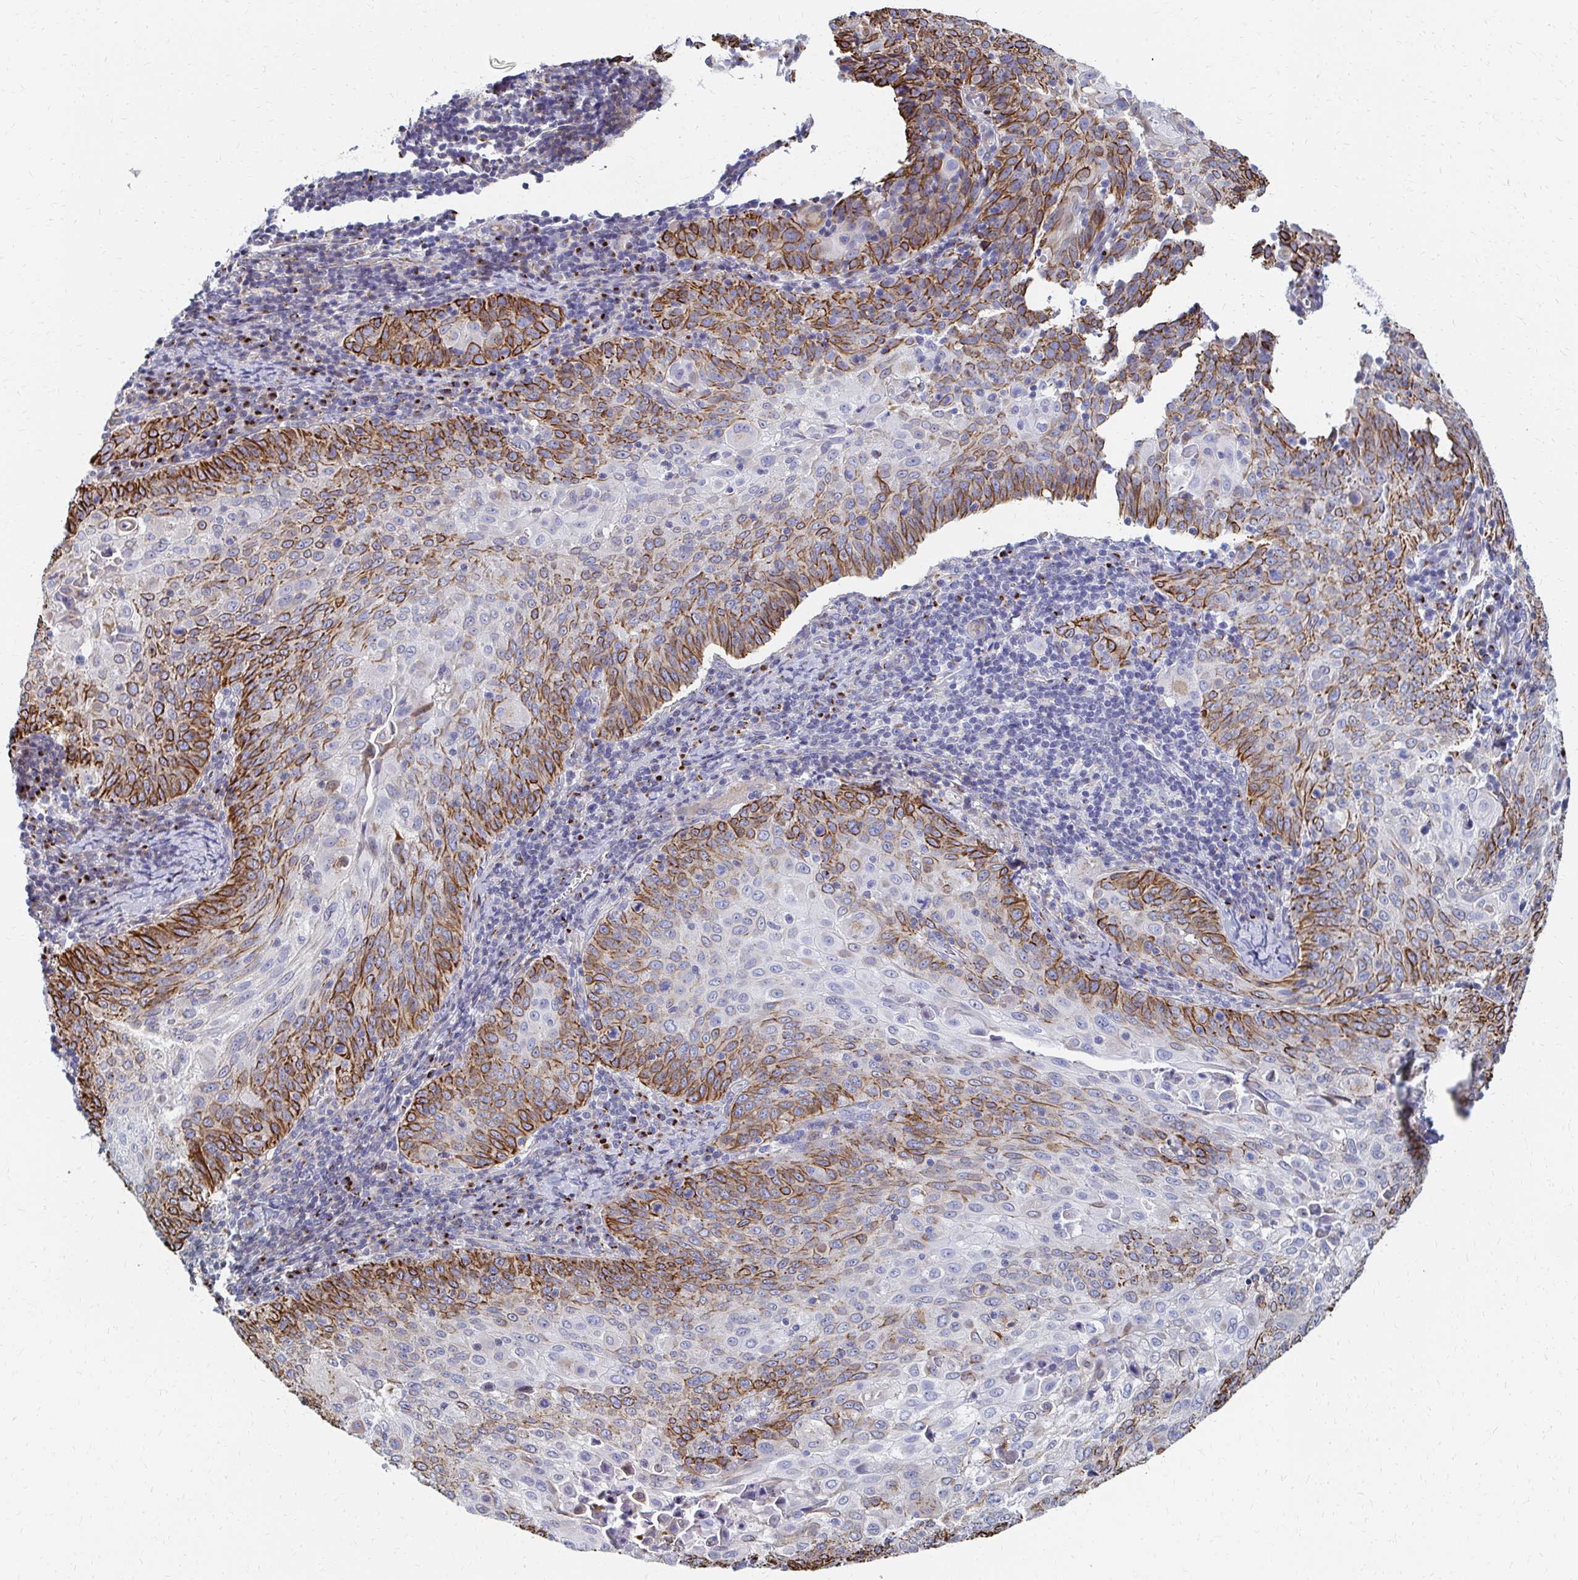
{"staining": {"intensity": "moderate", "quantity": "25%-75%", "location": "cytoplasmic/membranous"}, "tissue": "cervical cancer", "cell_type": "Tumor cells", "image_type": "cancer", "snomed": [{"axis": "morphology", "description": "Squamous cell carcinoma, NOS"}, {"axis": "topography", "description": "Cervix"}], "caption": "Immunohistochemical staining of squamous cell carcinoma (cervical) shows moderate cytoplasmic/membranous protein staining in about 25%-75% of tumor cells.", "gene": "MAN1A1", "patient": {"sex": "female", "age": 65}}